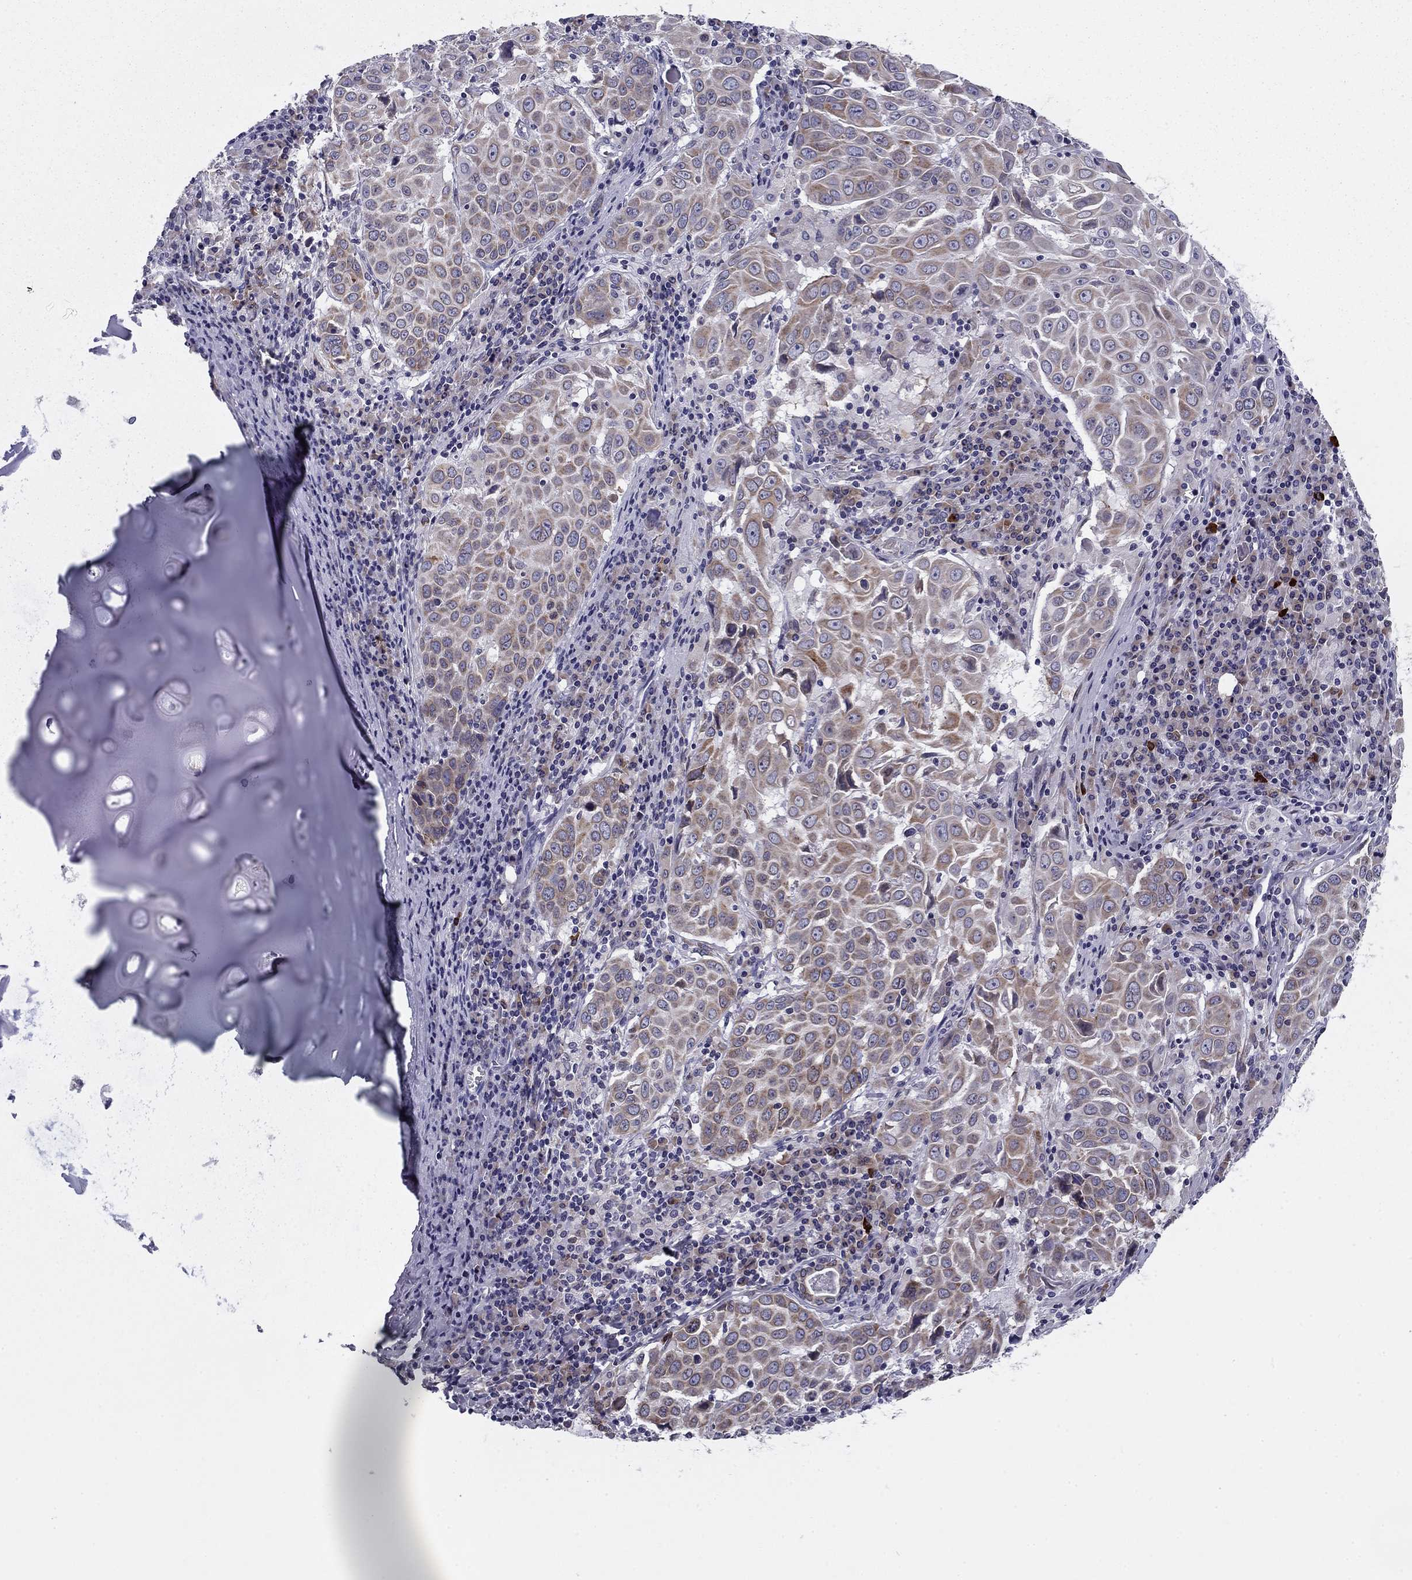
{"staining": {"intensity": "moderate", "quantity": "<25%", "location": "cytoplasmic/membranous"}, "tissue": "lung cancer", "cell_type": "Tumor cells", "image_type": "cancer", "snomed": [{"axis": "morphology", "description": "Squamous cell carcinoma, NOS"}, {"axis": "topography", "description": "Lung"}], "caption": "Immunohistochemical staining of squamous cell carcinoma (lung) exhibits low levels of moderate cytoplasmic/membranous protein positivity in approximately <25% of tumor cells.", "gene": "TMED3", "patient": {"sex": "male", "age": 57}}